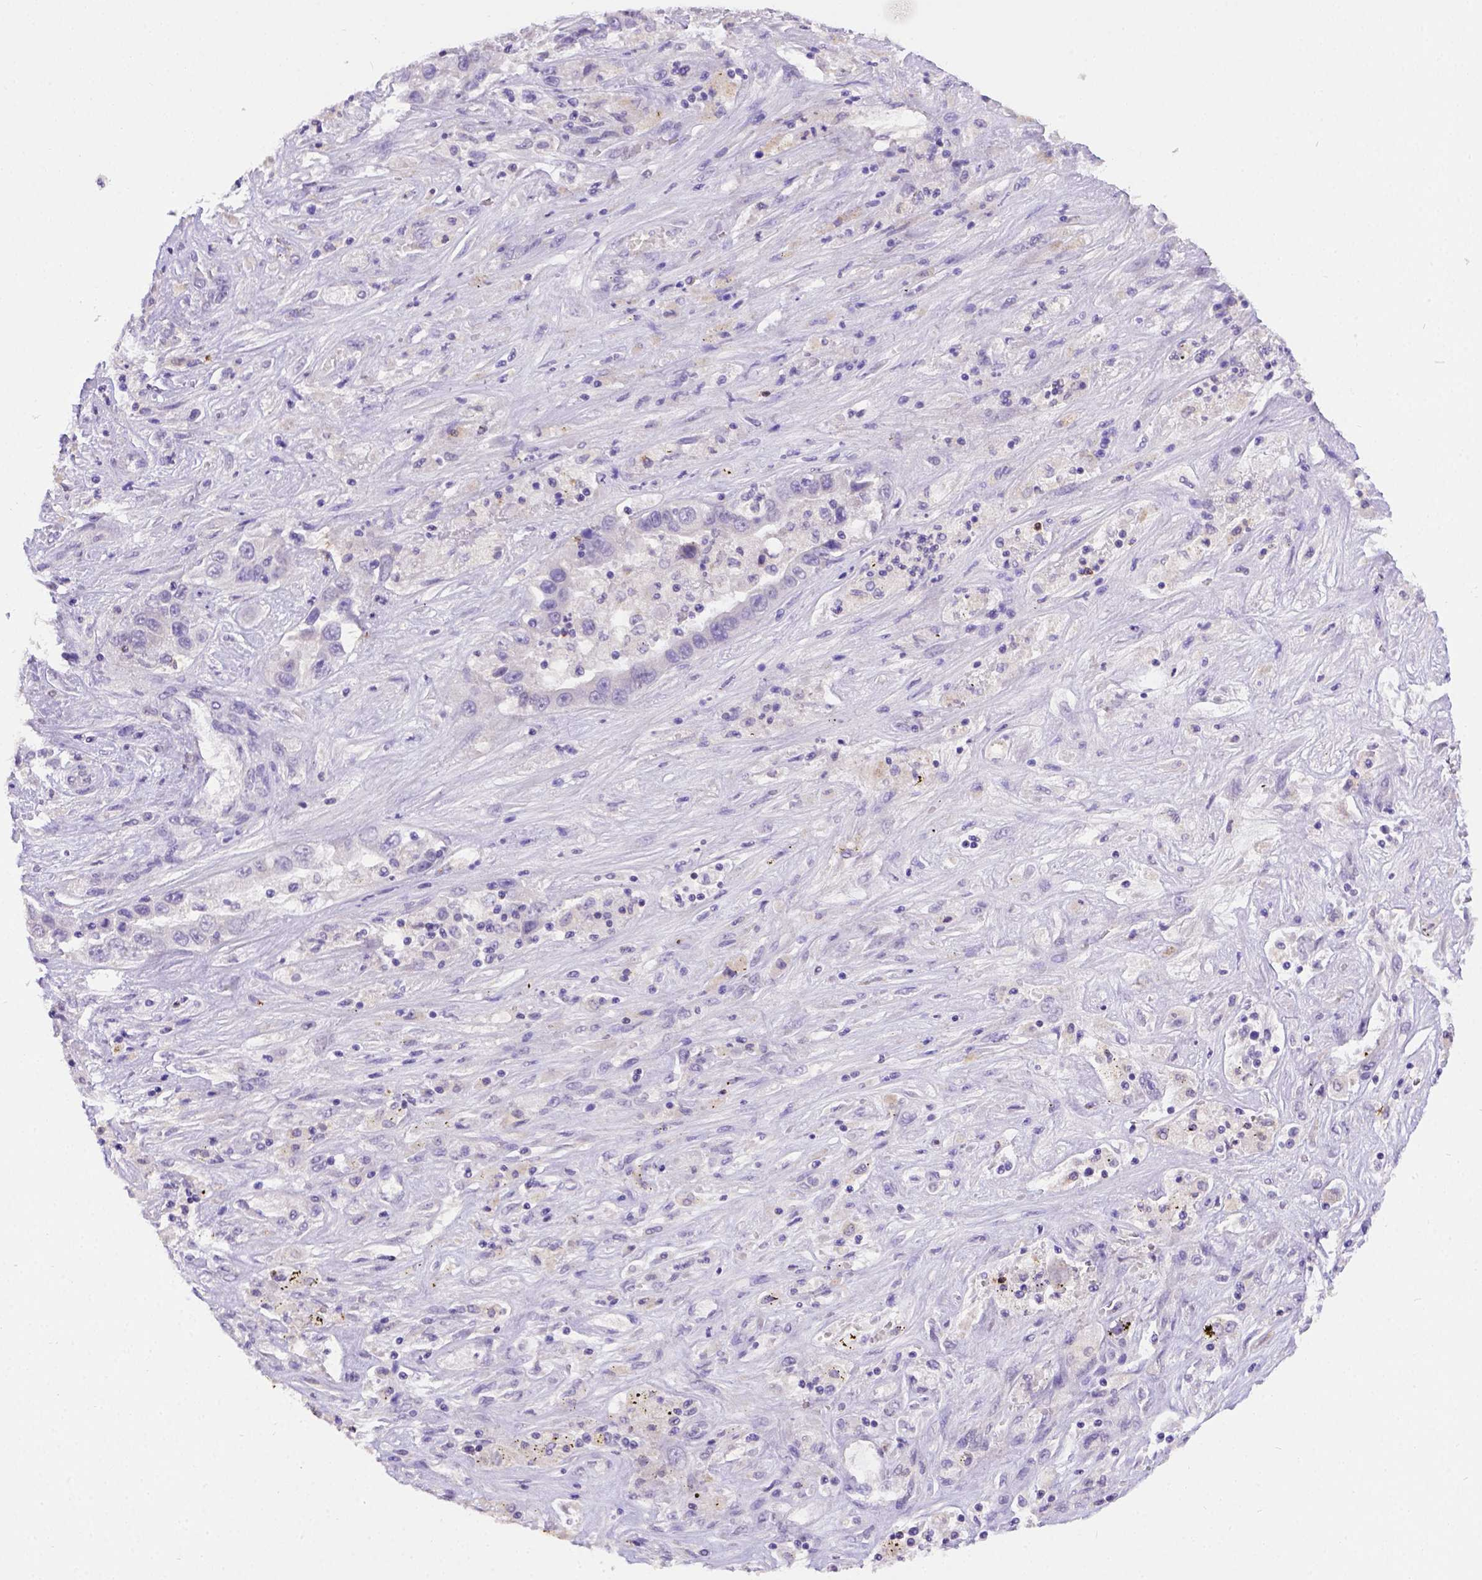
{"staining": {"intensity": "negative", "quantity": "none", "location": "none"}, "tissue": "liver cancer", "cell_type": "Tumor cells", "image_type": "cancer", "snomed": [{"axis": "morphology", "description": "Cholangiocarcinoma"}, {"axis": "topography", "description": "Liver"}], "caption": "Tumor cells show no significant protein staining in liver cancer.", "gene": "B3GAT1", "patient": {"sex": "female", "age": 52}}